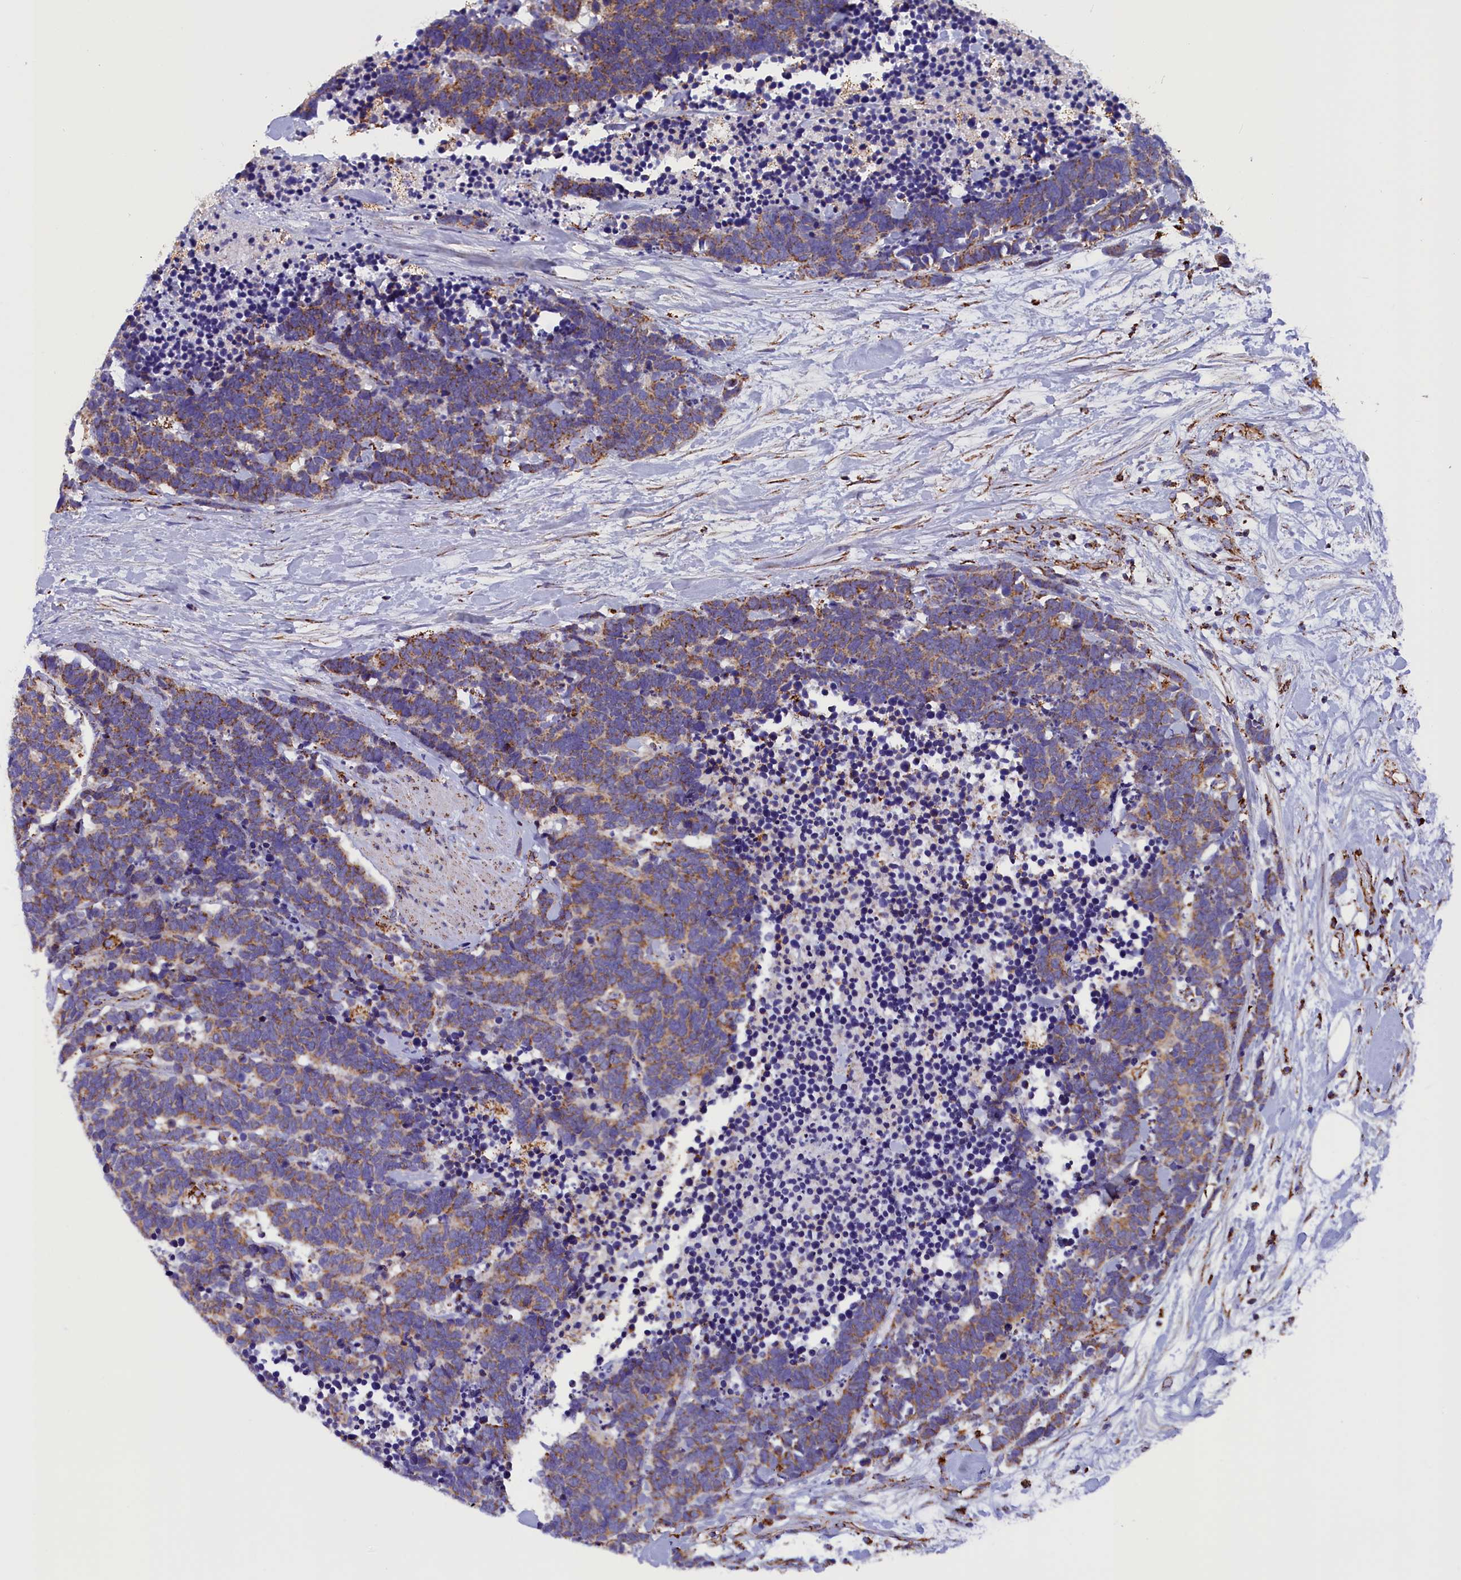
{"staining": {"intensity": "moderate", "quantity": ">75%", "location": "cytoplasmic/membranous"}, "tissue": "carcinoid", "cell_type": "Tumor cells", "image_type": "cancer", "snomed": [{"axis": "morphology", "description": "Carcinoma, NOS"}, {"axis": "morphology", "description": "Carcinoid, malignant, NOS"}, {"axis": "topography", "description": "Urinary bladder"}], "caption": "This is an image of immunohistochemistry (IHC) staining of malignant carcinoid, which shows moderate staining in the cytoplasmic/membranous of tumor cells.", "gene": "SLC39A3", "patient": {"sex": "male", "age": 57}}